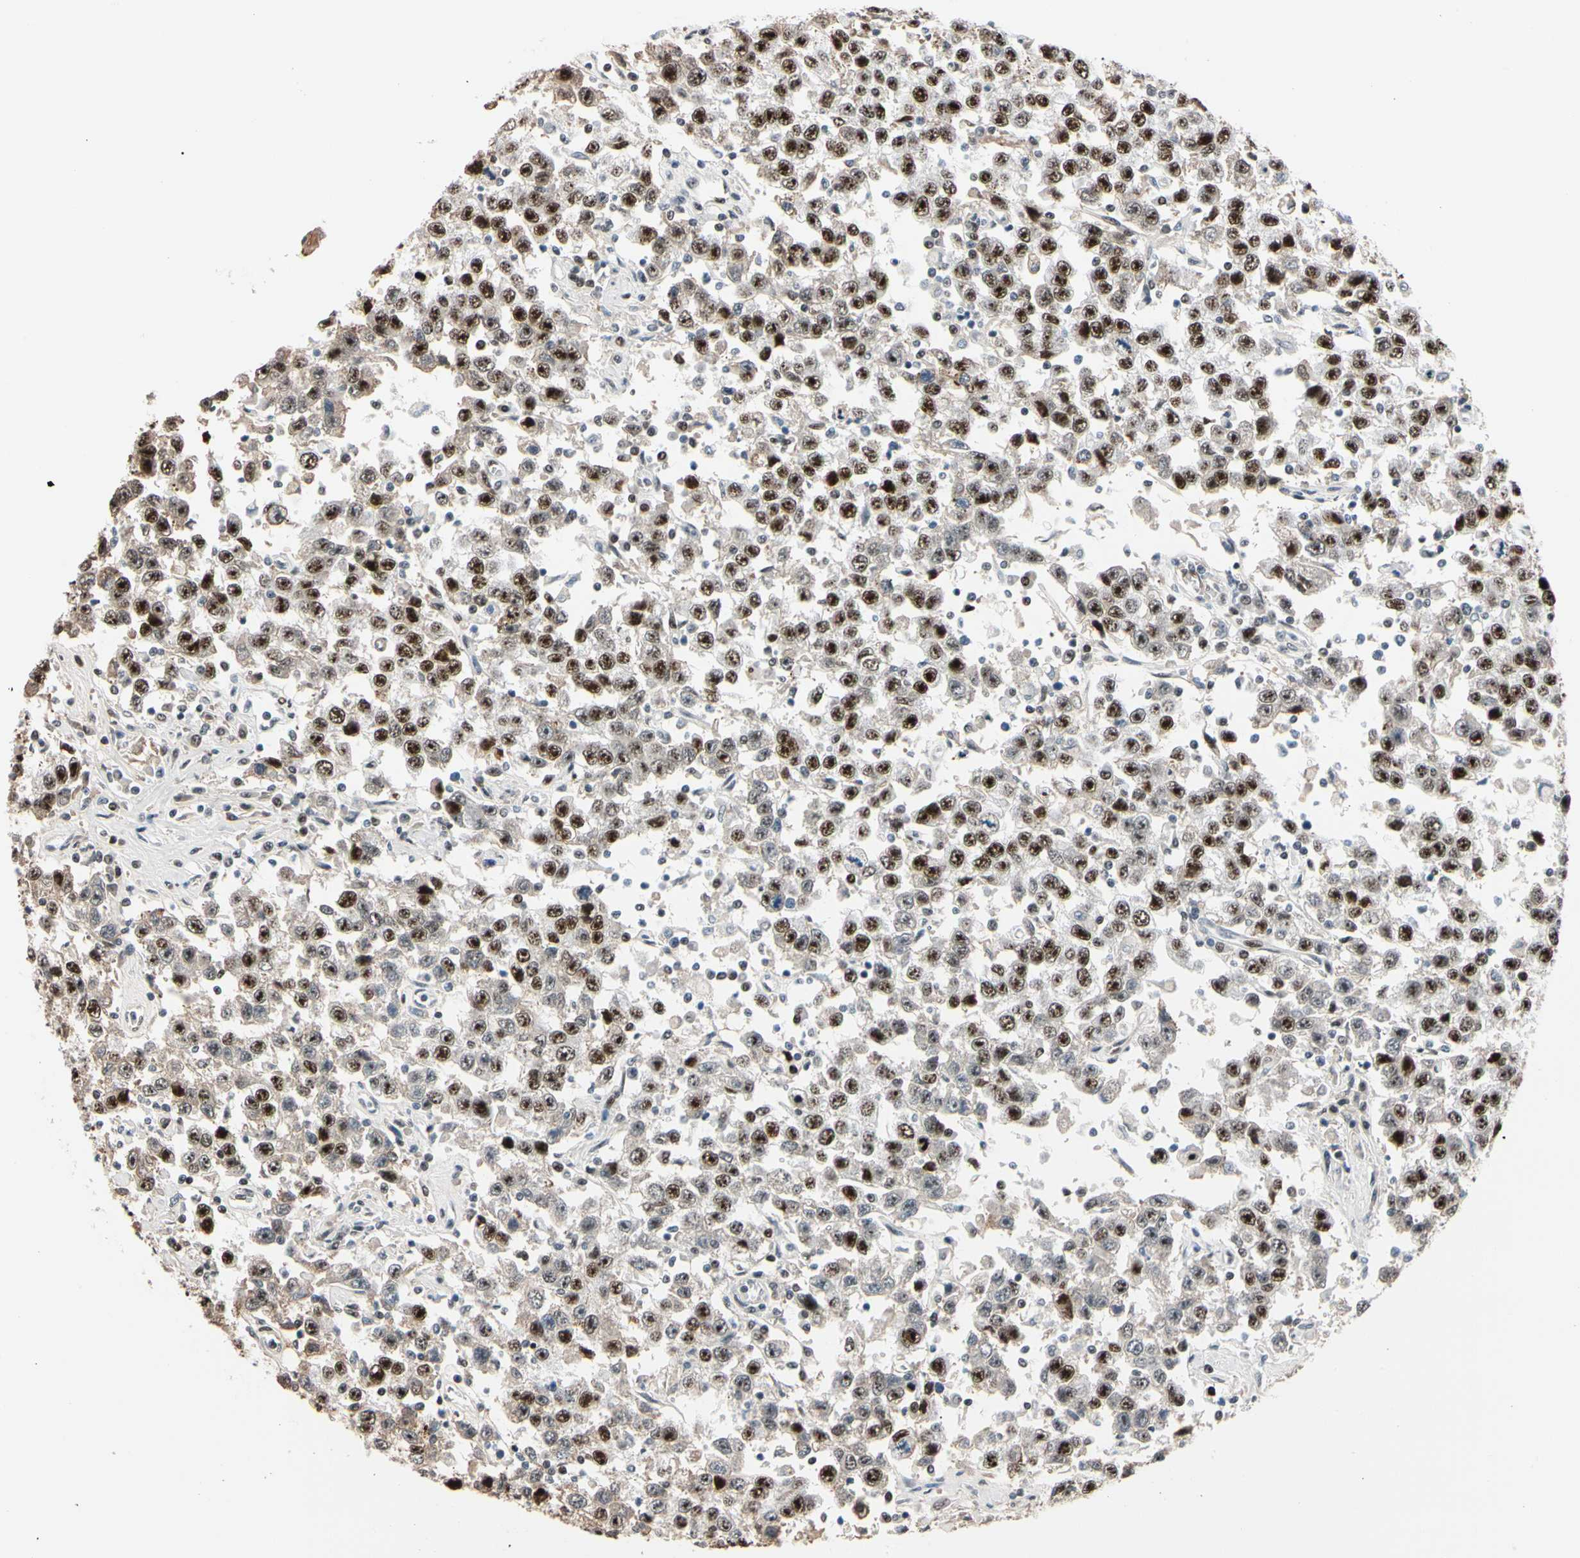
{"staining": {"intensity": "strong", "quantity": ">75%", "location": "nuclear"}, "tissue": "testis cancer", "cell_type": "Tumor cells", "image_type": "cancer", "snomed": [{"axis": "morphology", "description": "Seminoma, NOS"}, {"axis": "topography", "description": "Testis"}], "caption": "Testis cancer stained with a brown dye exhibits strong nuclear positive expression in approximately >75% of tumor cells.", "gene": "FOXO3", "patient": {"sex": "male", "age": 41}}